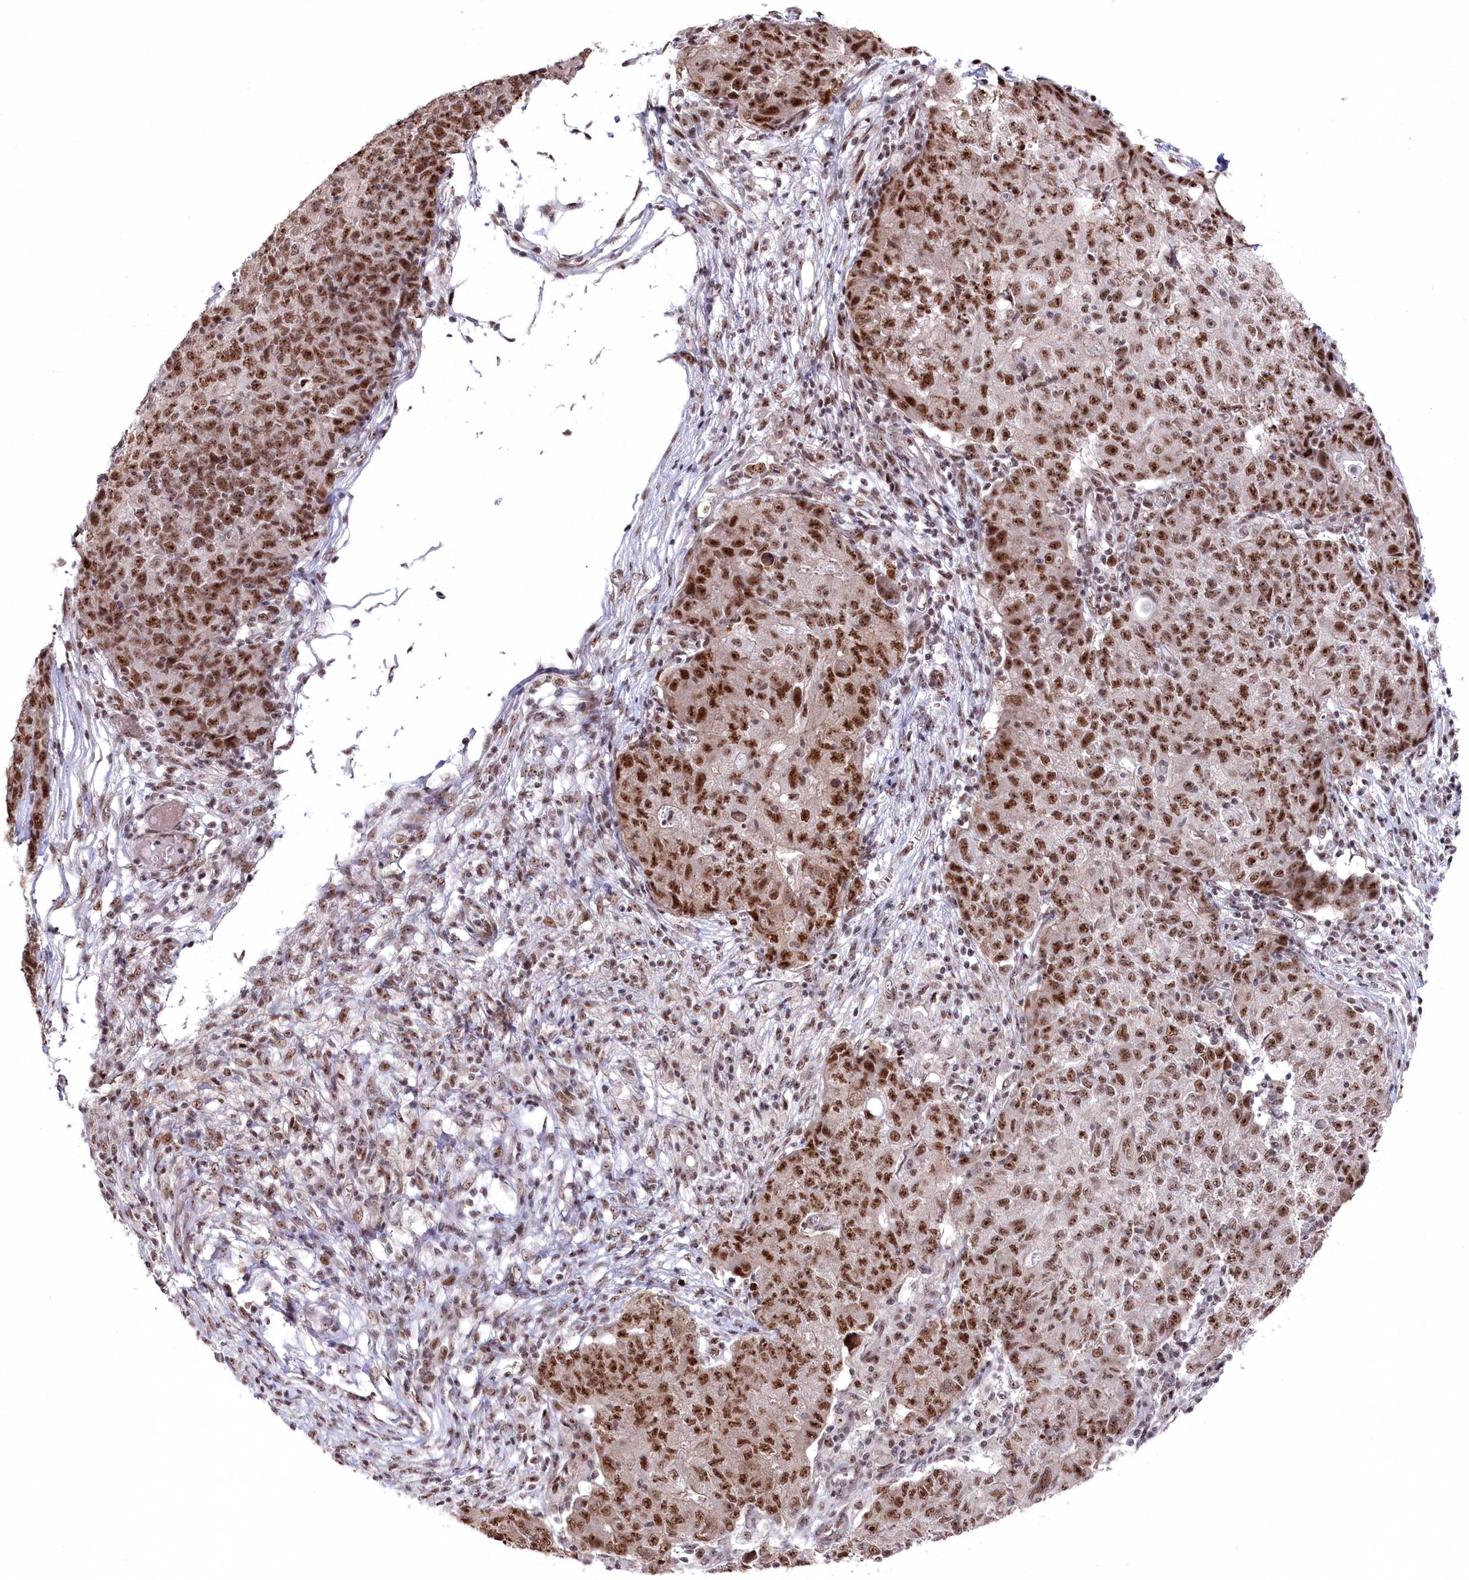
{"staining": {"intensity": "moderate", "quantity": ">75%", "location": "nuclear"}, "tissue": "ovarian cancer", "cell_type": "Tumor cells", "image_type": "cancer", "snomed": [{"axis": "morphology", "description": "Carcinoma, endometroid"}, {"axis": "topography", "description": "Ovary"}], "caption": "A high-resolution image shows IHC staining of ovarian cancer (endometroid carcinoma), which exhibits moderate nuclear expression in approximately >75% of tumor cells.", "gene": "POLR2H", "patient": {"sex": "female", "age": 42}}